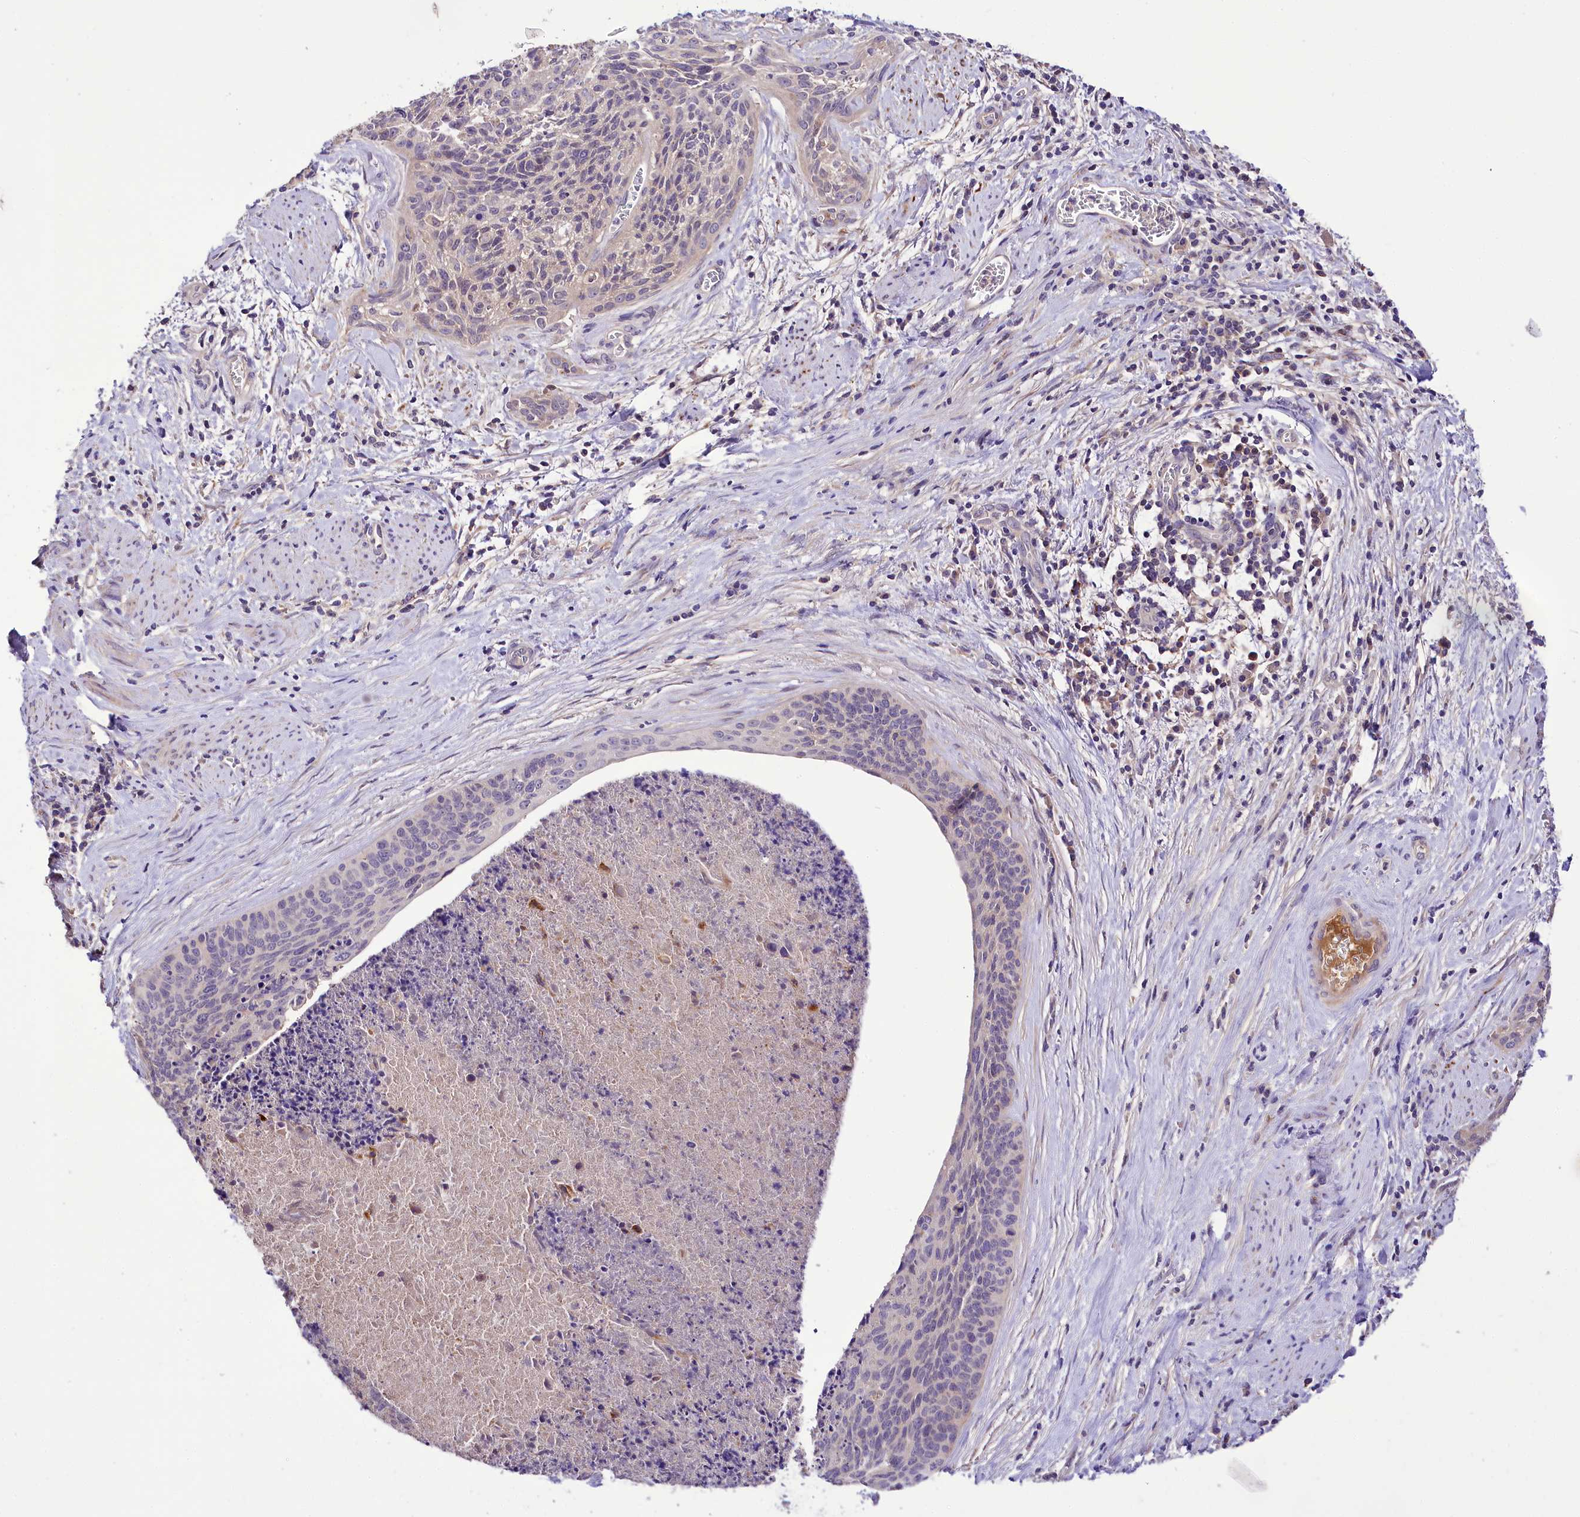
{"staining": {"intensity": "negative", "quantity": "none", "location": "none"}, "tissue": "cervical cancer", "cell_type": "Tumor cells", "image_type": "cancer", "snomed": [{"axis": "morphology", "description": "Squamous cell carcinoma, NOS"}, {"axis": "topography", "description": "Cervix"}], "caption": "A micrograph of human cervical cancer is negative for staining in tumor cells.", "gene": "PPP1R32", "patient": {"sex": "female", "age": 55}}